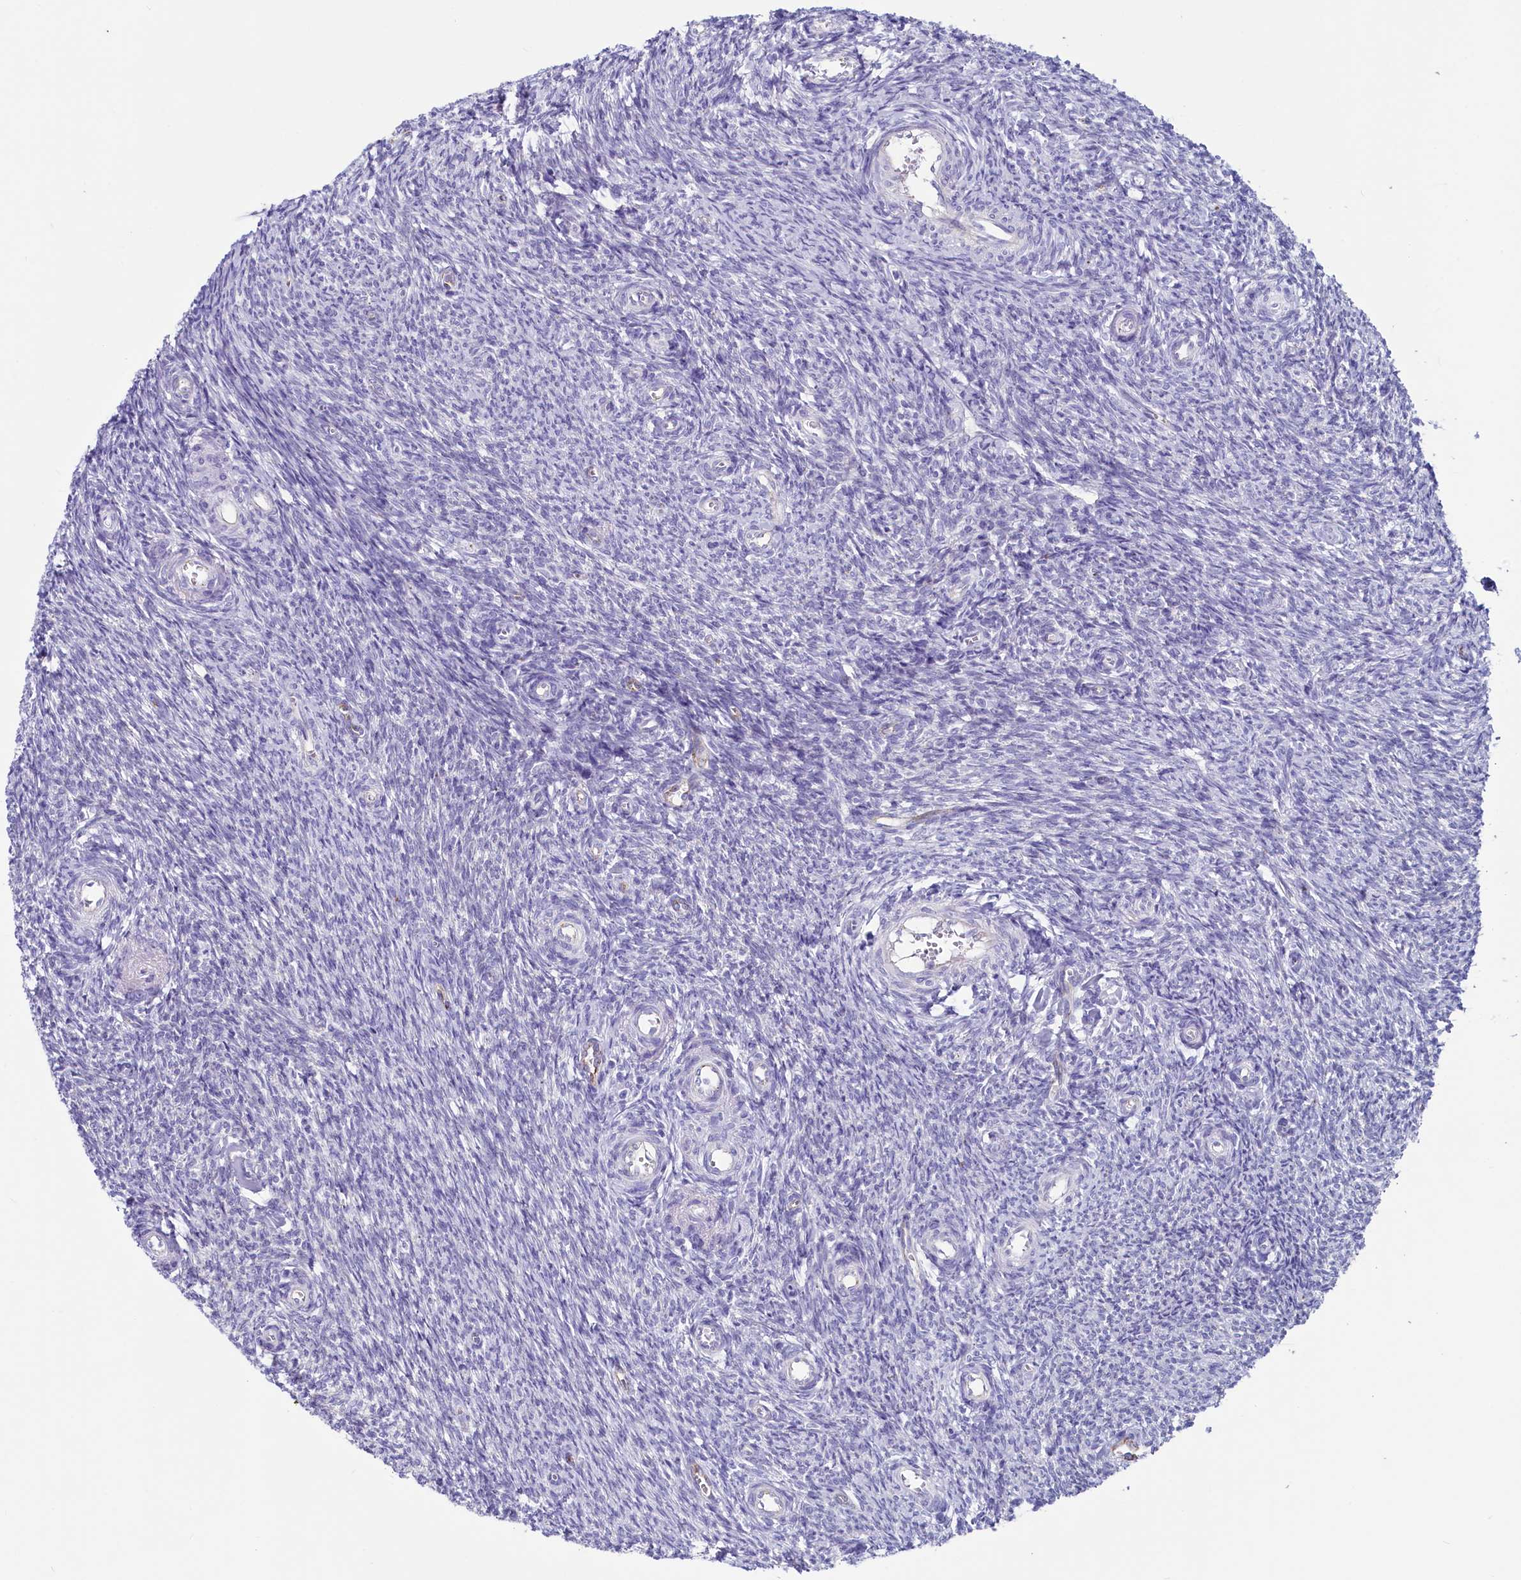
{"staining": {"intensity": "negative", "quantity": "none", "location": "none"}, "tissue": "ovary", "cell_type": "Ovarian stroma cells", "image_type": "normal", "snomed": [{"axis": "morphology", "description": "Normal tissue, NOS"}, {"axis": "topography", "description": "Ovary"}], "caption": "This is a histopathology image of immunohistochemistry (IHC) staining of unremarkable ovary, which shows no staining in ovarian stroma cells.", "gene": "INSC", "patient": {"sex": "female", "age": 44}}